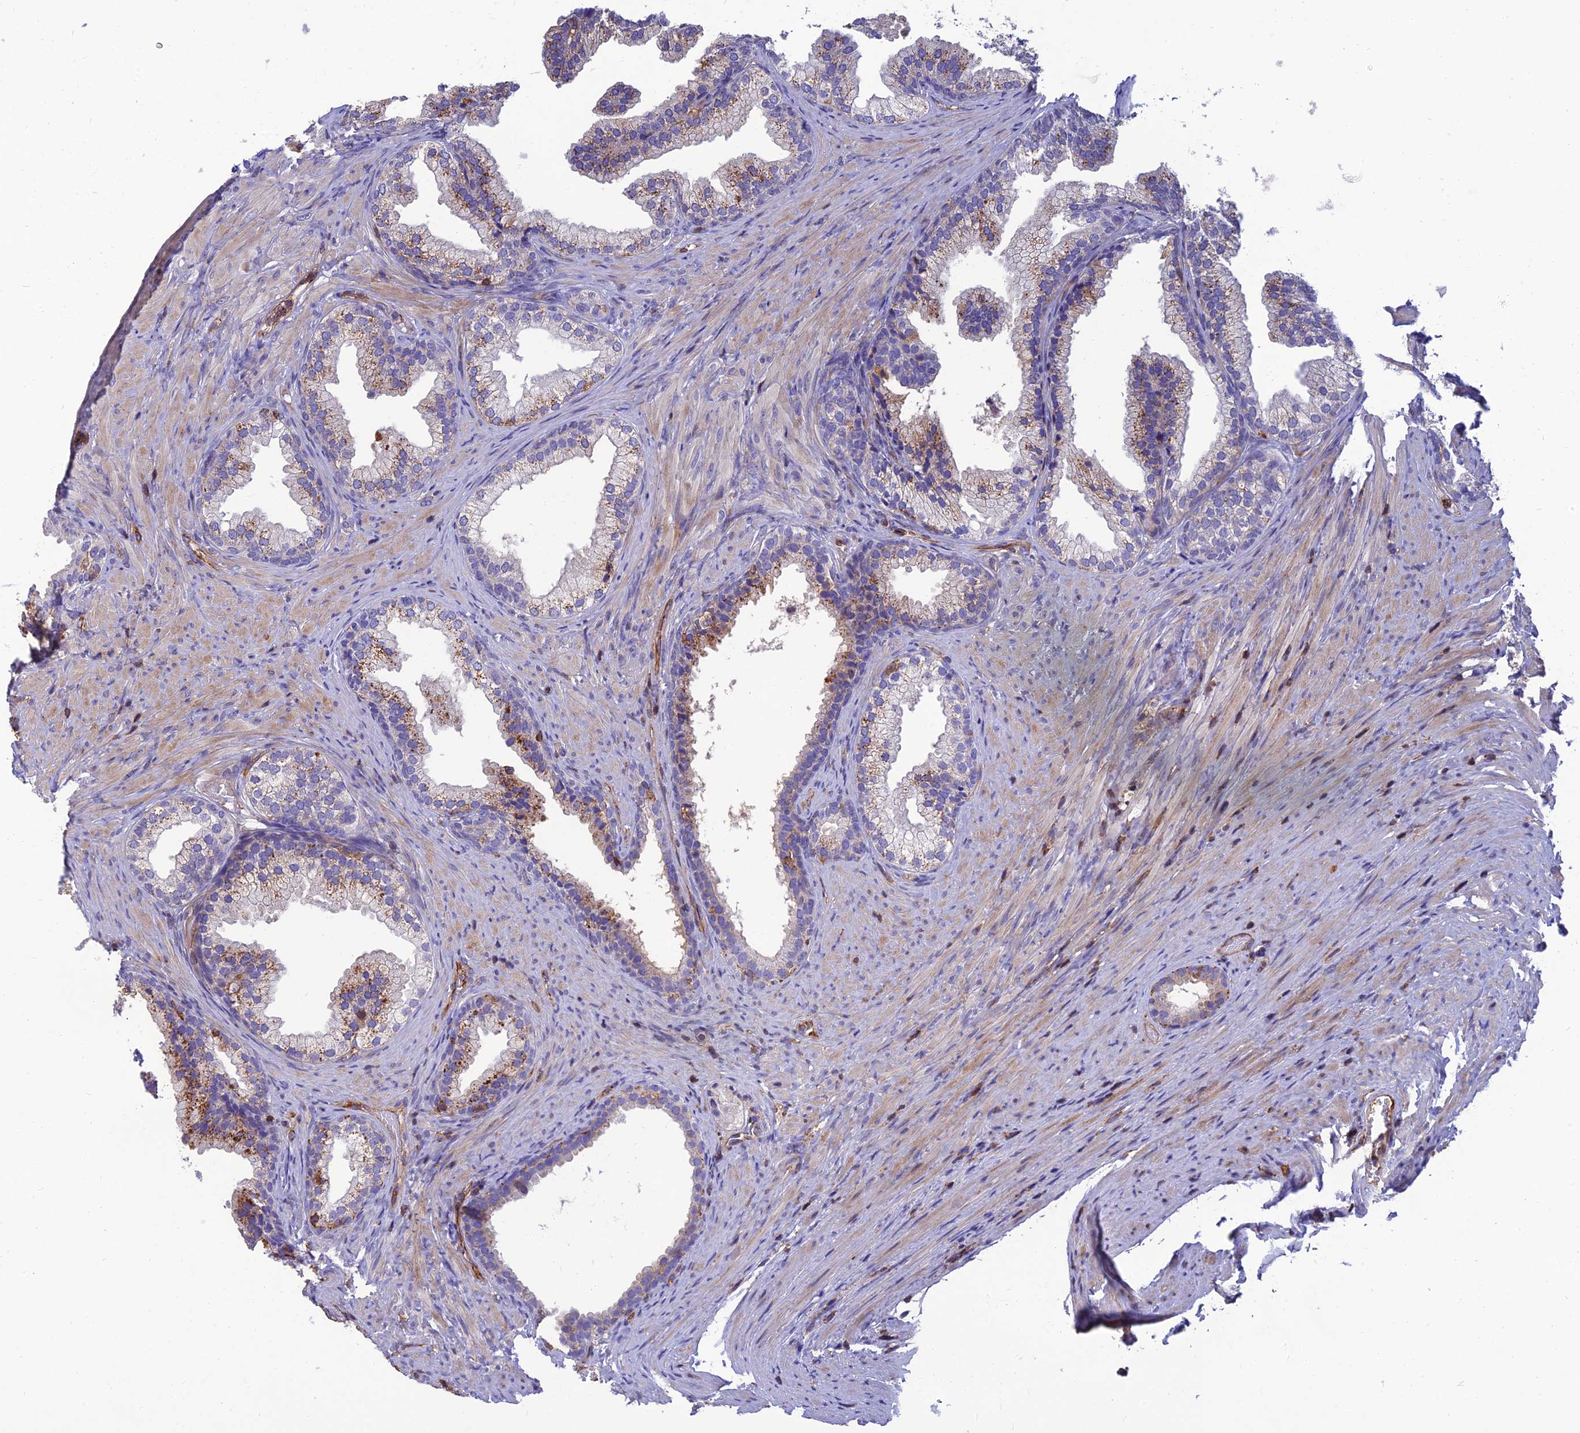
{"staining": {"intensity": "moderate", "quantity": "<25%", "location": "cytoplasmic/membranous"}, "tissue": "prostate", "cell_type": "Glandular cells", "image_type": "normal", "snomed": [{"axis": "morphology", "description": "Normal tissue, NOS"}, {"axis": "topography", "description": "Prostate"}], "caption": "Brown immunohistochemical staining in normal prostate reveals moderate cytoplasmic/membranous positivity in approximately <25% of glandular cells.", "gene": "PPP1R18", "patient": {"sex": "male", "age": 76}}